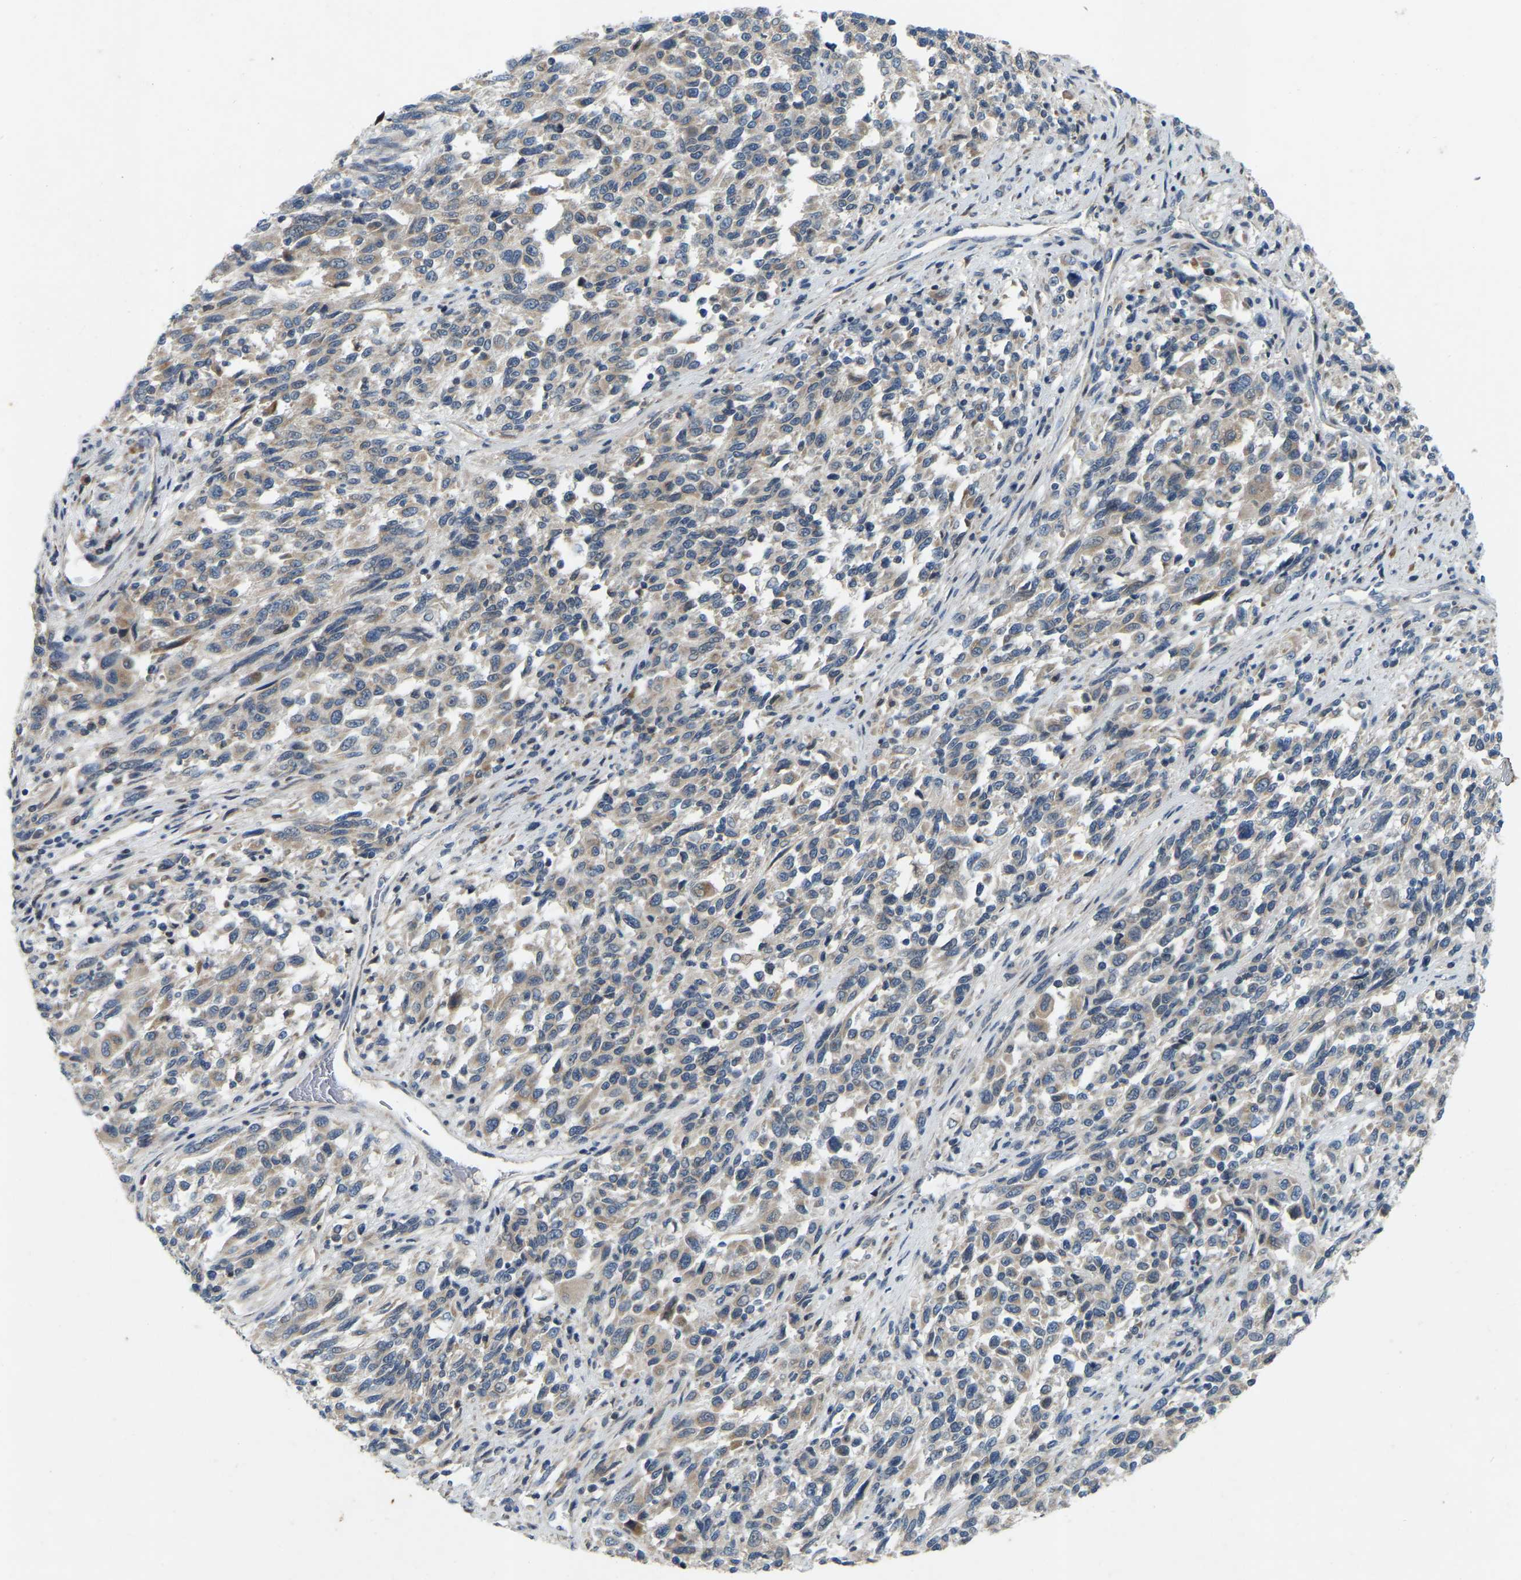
{"staining": {"intensity": "weak", "quantity": "25%-75%", "location": "cytoplasmic/membranous"}, "tissue": "melanoma", "cell_type": "Tumor cells", "image_type": "cancer", "snomed": [{"axis": "morphology", "description": "Malignant melanoma, Metastatic site"}, {"axis": "topography", "description": "Lymph node"}], "caption": "Melanoma tissue displays weak cytoplasmic/membranous positivity in about 25%-75% of tumor cells", "gene": "PARL", "patient": {"sex": "male", "age": 61}}